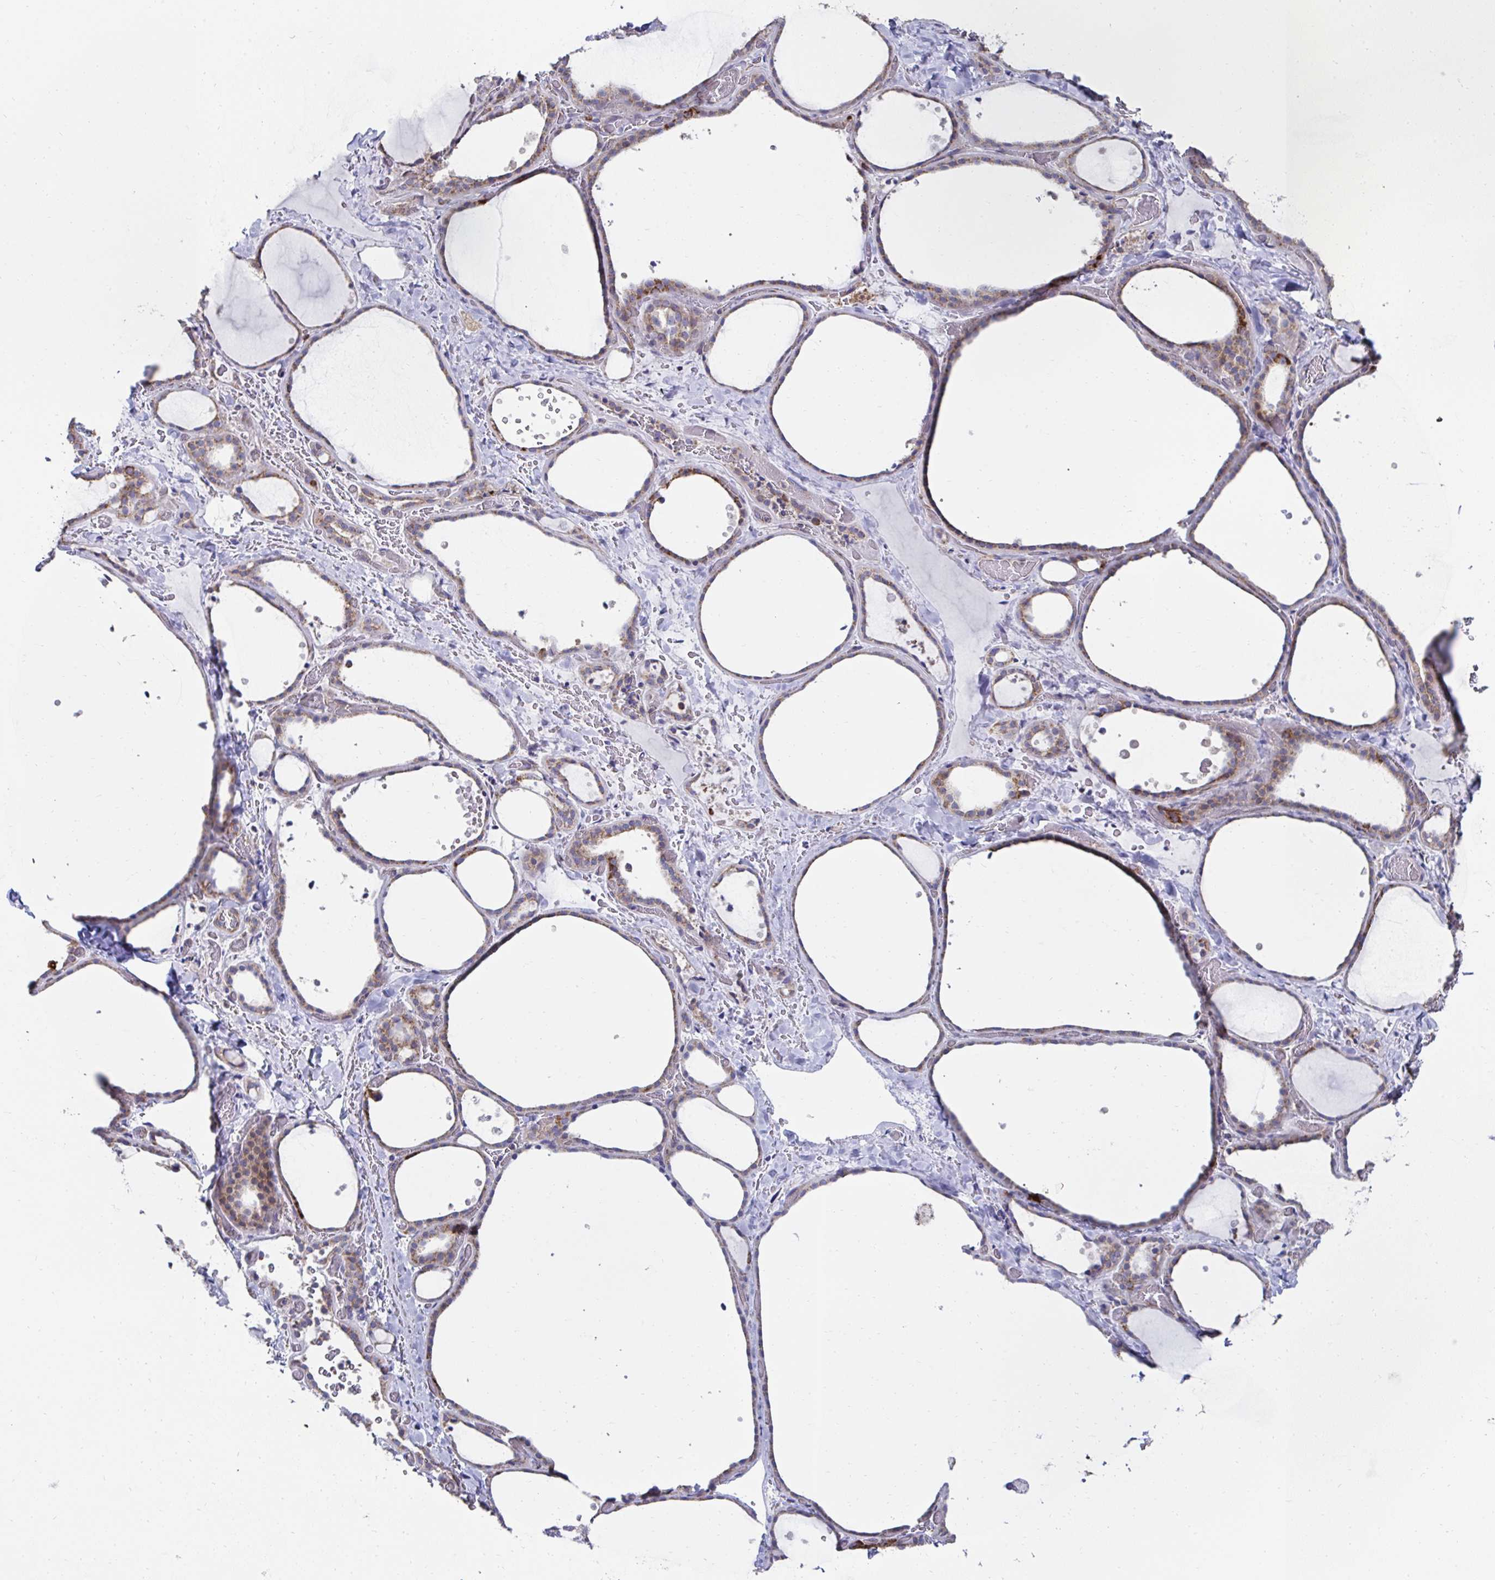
{"staining": {"intensity": "moderate", "quantity": ">75%", "location": "cytoplasmic/membranous"}, "tissue": "thyroid gland", "cell_type": "Glandular cells", "image_type": "normal", "snomed": [{"axis": "morphology", "description": "Normal tissue, NOS"}, {"axis": "topography", "description": "Thyroid gland"}], "caption": "This is a histology image of IHC staining of benign thyroid gland, which shows moderate staining in the cytoplasmic/membranous of glandular cells.", "gene": "DZANK1", "patient": {"sex": "female", "age": 36}}